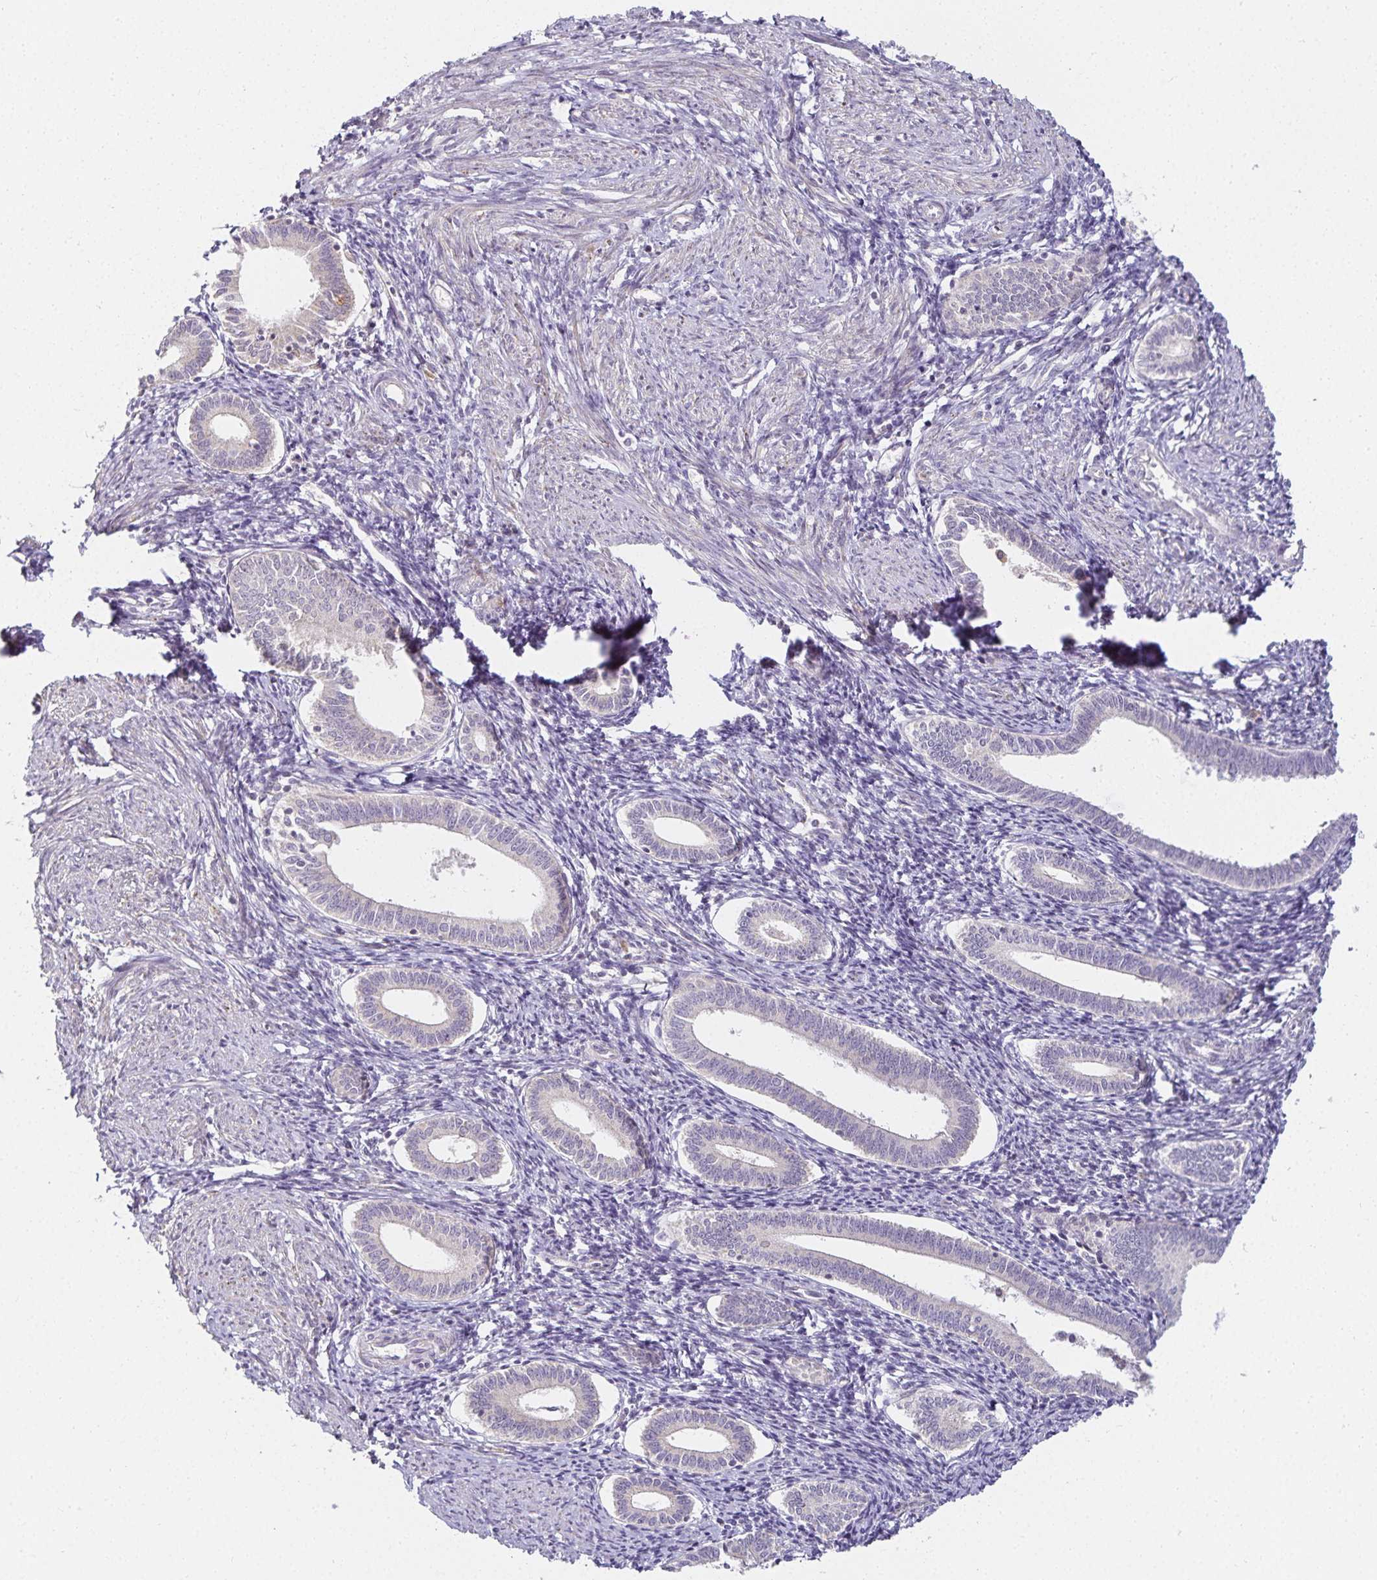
{"staining": {"intensity": "negative", "quantity": "none", "location": "none"}, "tissue": "endometrium", "cell_type": "Cells in endometrial stroma", "image_type": "normal", "snomed": [{"axis": "morphology", "description": "Normal tissue, NOS"}, {"axis": "topography", "description": "Endometrium"}], "caption": "IHC image of unremarkable endometrium stained for a protein (brown), which demonstrates no staining in cells in endometrial stroma. (DAB immunohistochemistry visualized using brightfield microscopy, high magnification).", "gene": "GP2", "patient": {"sex": "female", "age": 41}}